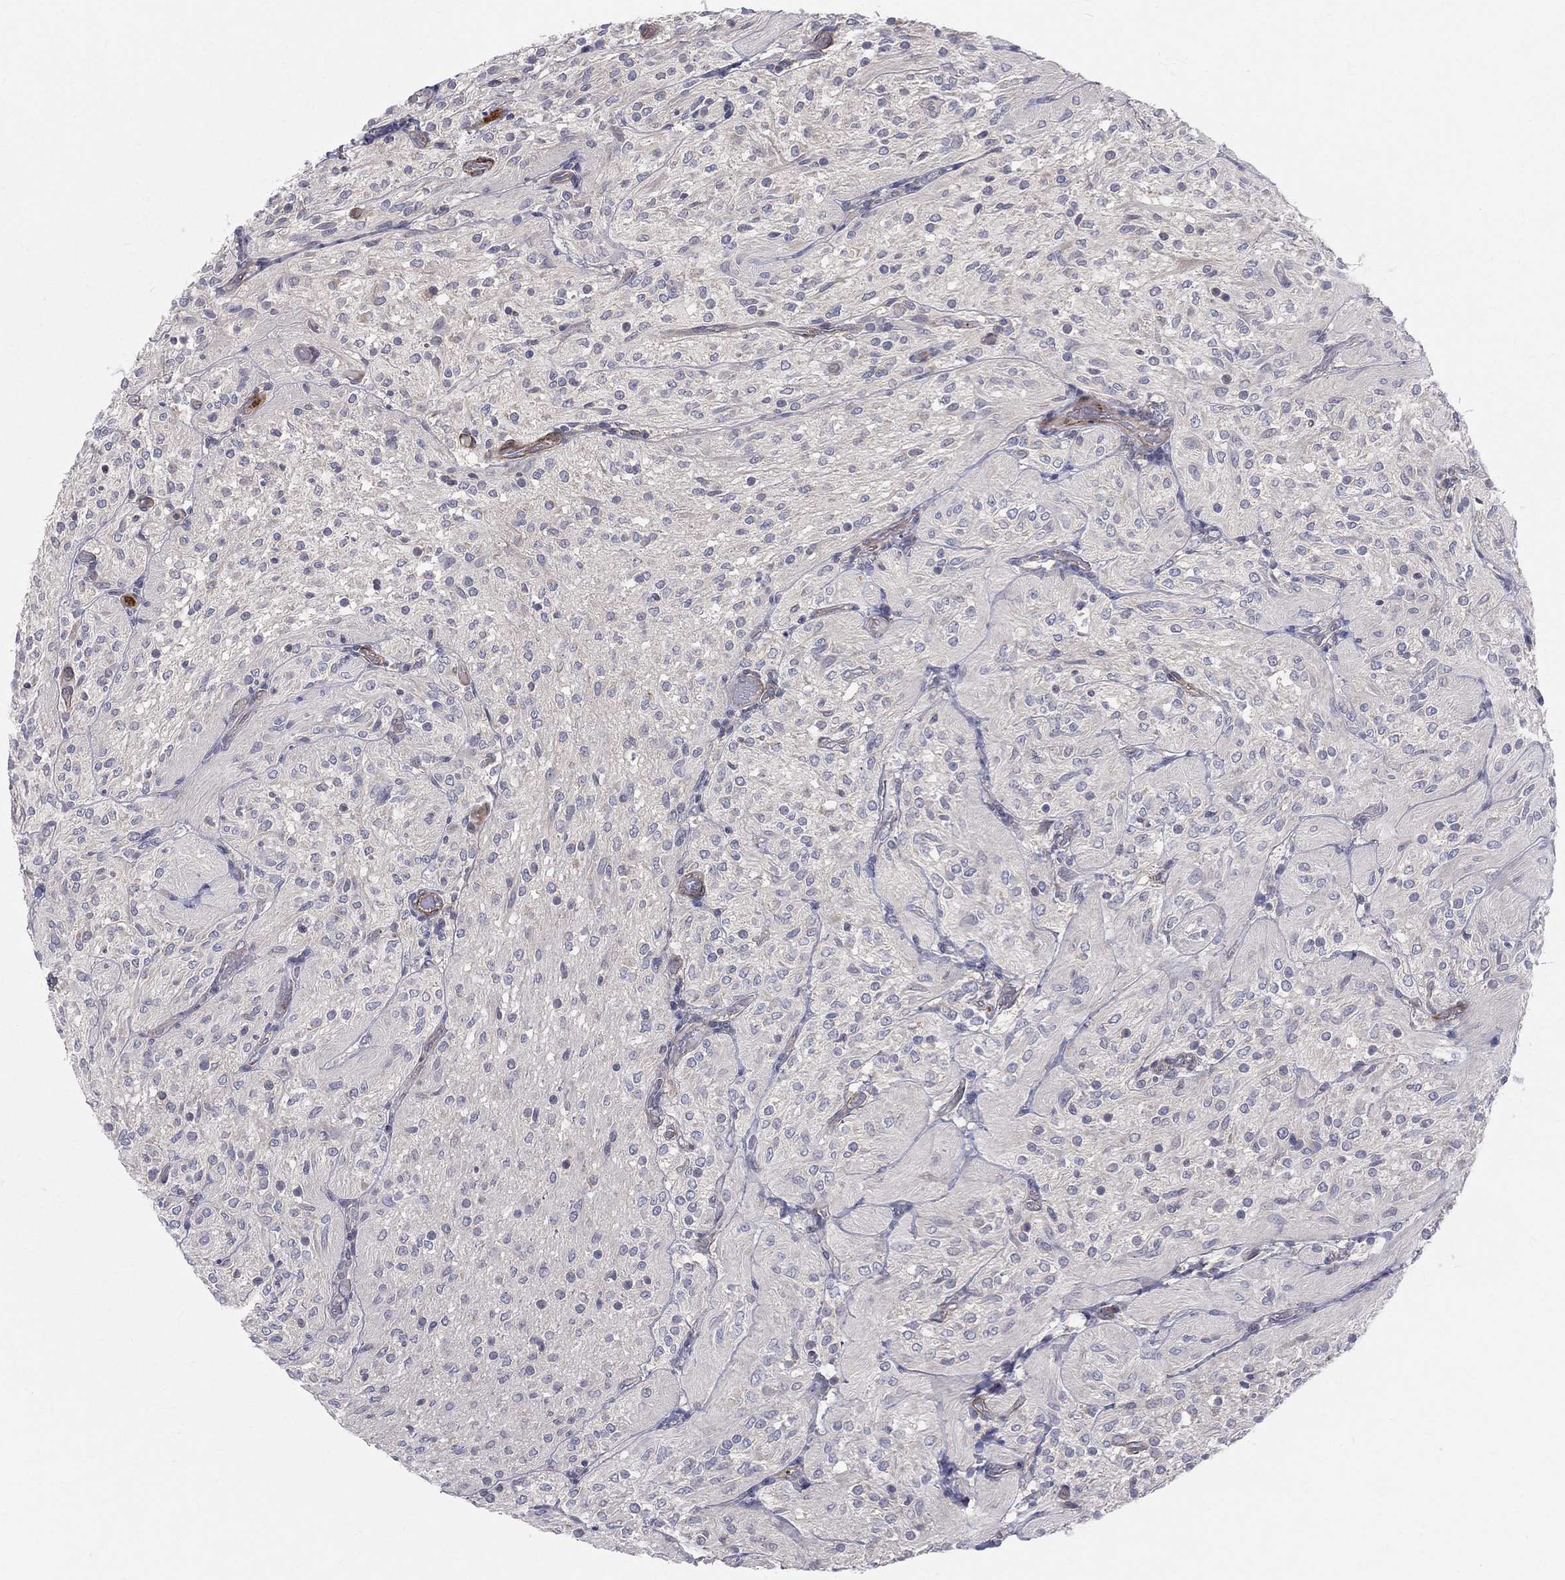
{"staining": {"intensity": "negative", "quantity": "none", "location": "none"}, "tissue": "glioma", "cell_type": "Tumor cells", "image_type": "cancer", "snomed": [{"axis": "morphology", "description": "Glioma, malignant, Low grade"}, {"axis": "topography", "description": "Brain"}], "caption": "Human low-grade glioma (malignant) stained for a protein using immunohistochemistry shows no staining in tumor cells.", "gene": "POMZP3", "patient": {"sex": "male", "age": 3}}